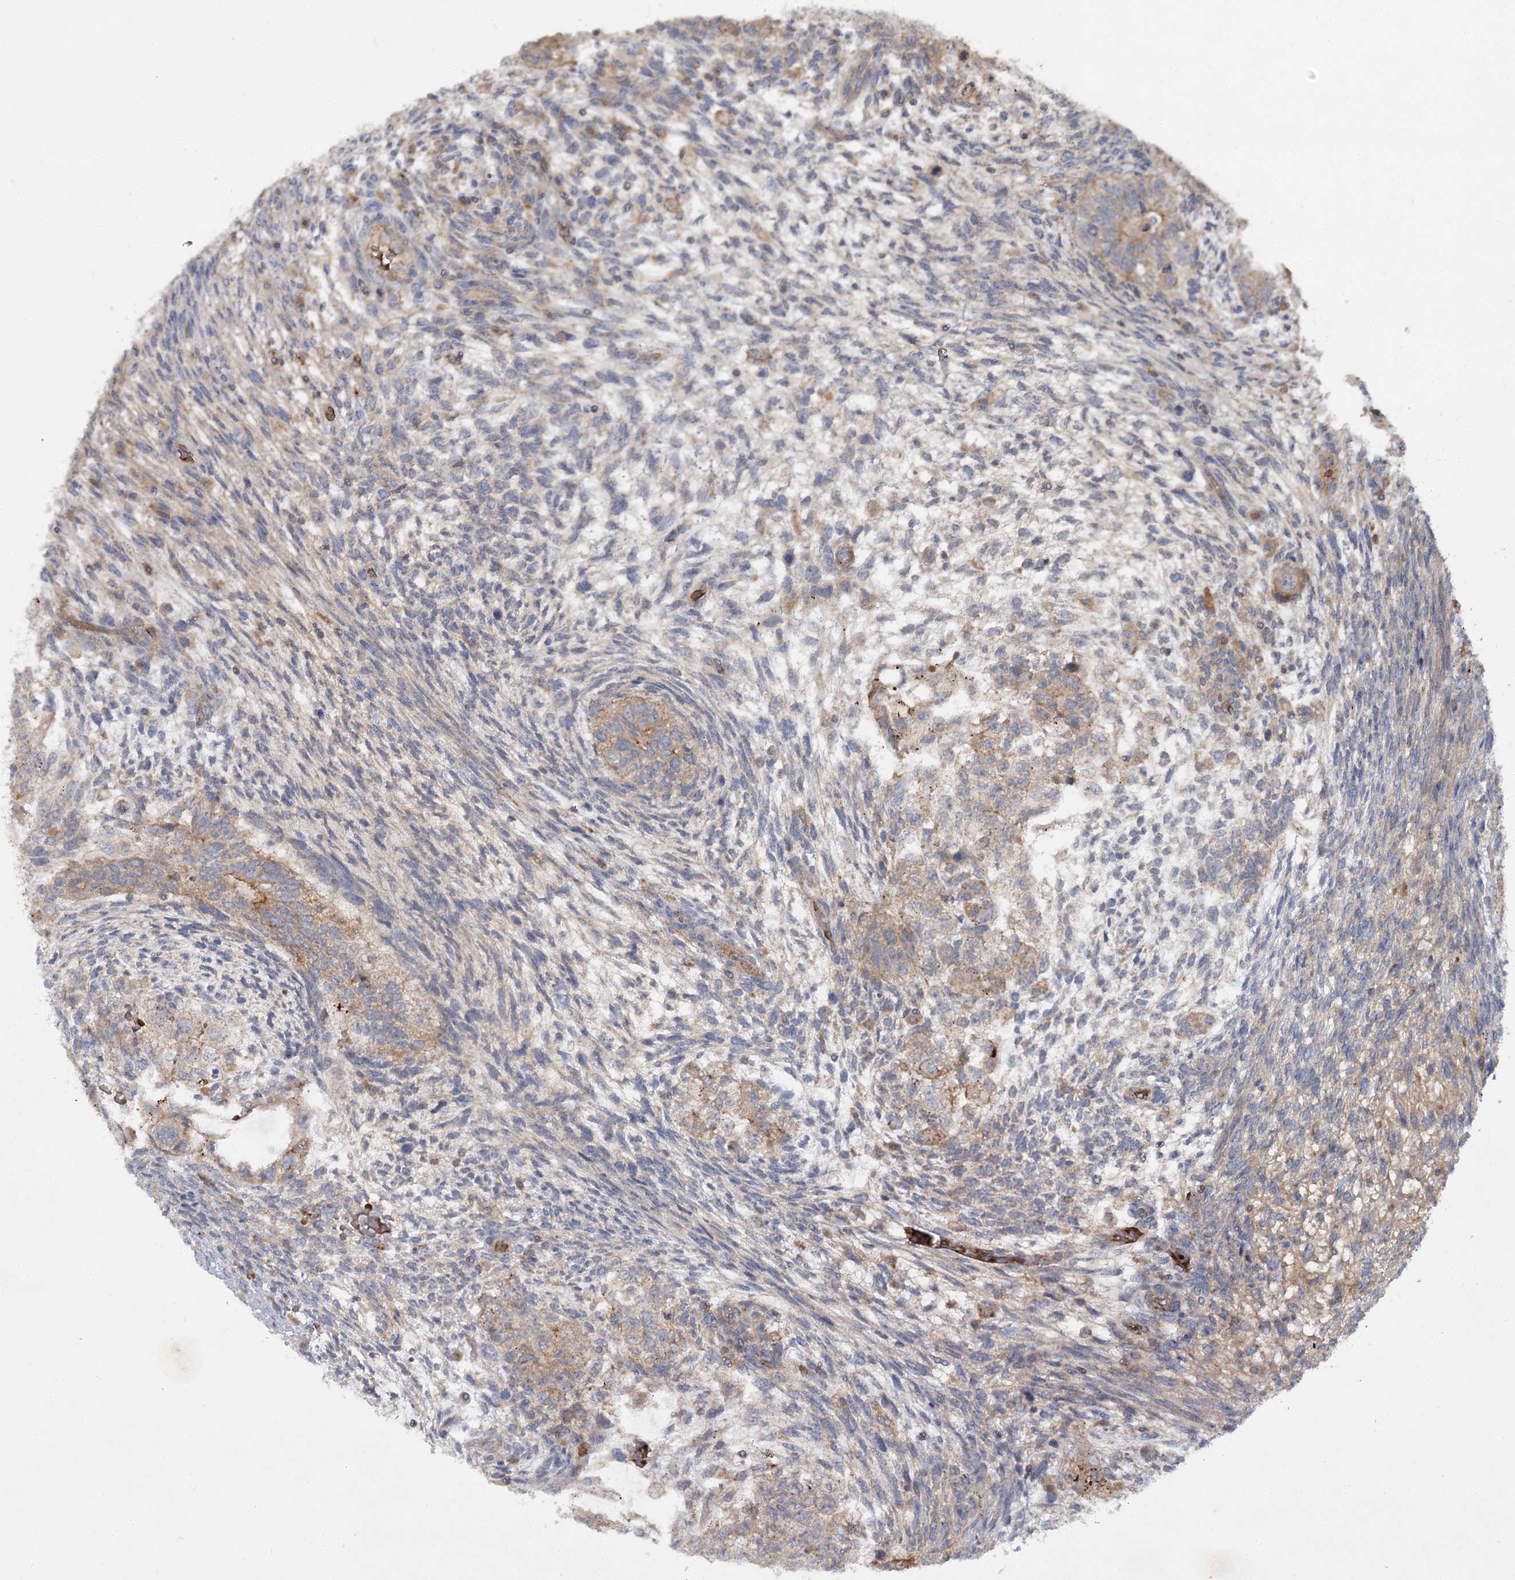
{"staining": {"intensity": "weak", "quantity": ">75%", "location": "cytoplasmic/membranous"}, "tissue": "testis cancer", "cell_type": "Tumor cells", "image_type": "cancer", "snomed": [{"axis": "morphology", "description": "Normal tissue, NOS"}, {"axis": "morphology", "description": "Carcinoma, Embryonal, NOS"}, {"axis": "topography", "description": "Testis"}], "caption": "Human testis embryonal carcinoma stained with a brown dye shows weak cytoplasmic/membranous positive positivity in about >75% of tumor cells.", "gene": "KIAA0825", "patient": {"sex": "male", "age": 36}}